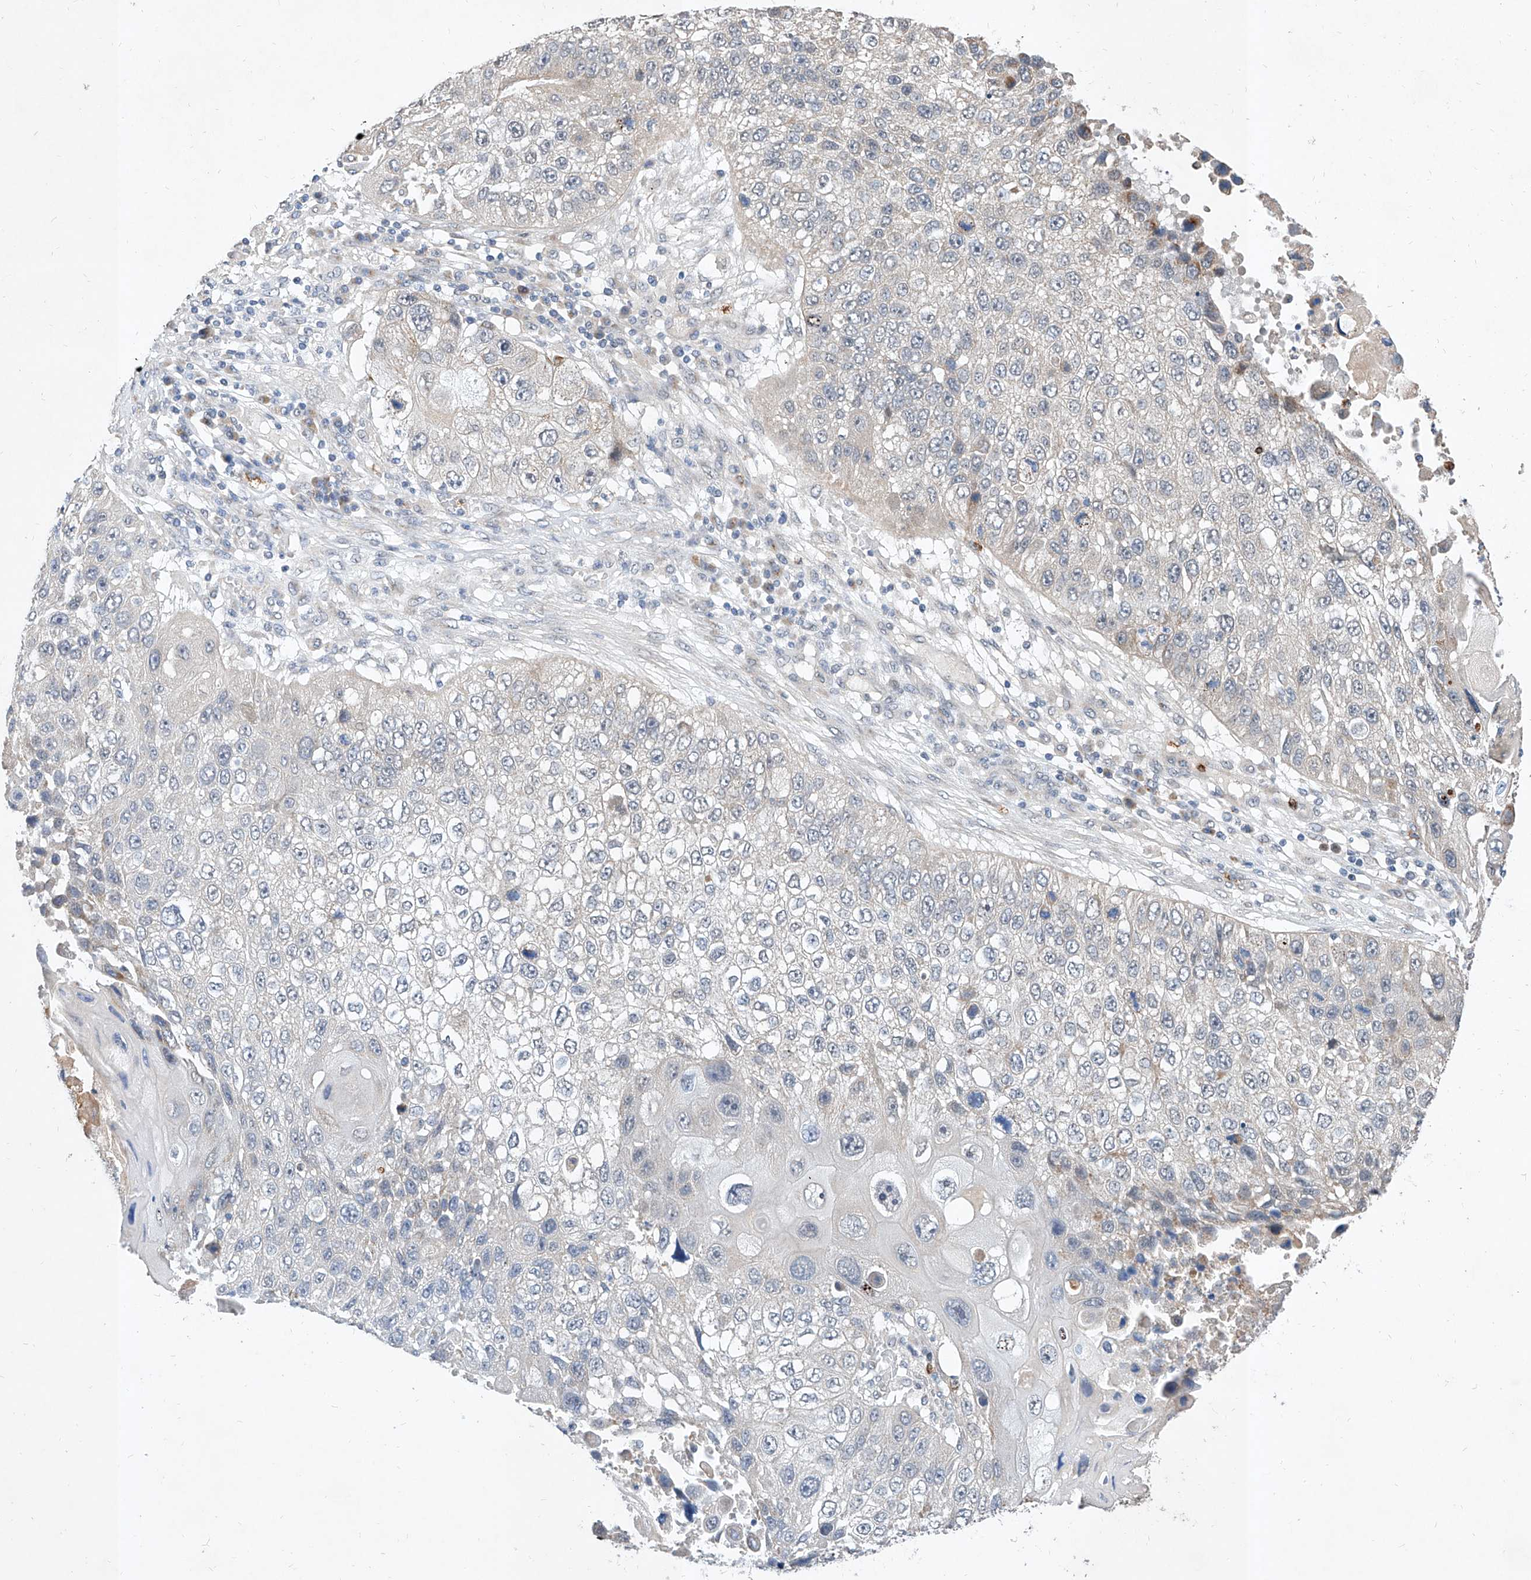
{"staining": {"intensity": "negative", "quantity": "none", "location": "none"}, "tissue": "lung cancer", "cell_type": "Tumor cells", "image_type": "cancer", "snomed": [{"axis": "morphology", "description": "Squamous cell carcinoma, NOS"}, {"axis": "topography", "description": "Lung"}], "caption": "Tumor cells show no significant expression in squamous cell carcinoma (lung).", "gene": "MFSD4B", "patient": {"sex": "male", "age": 61}}